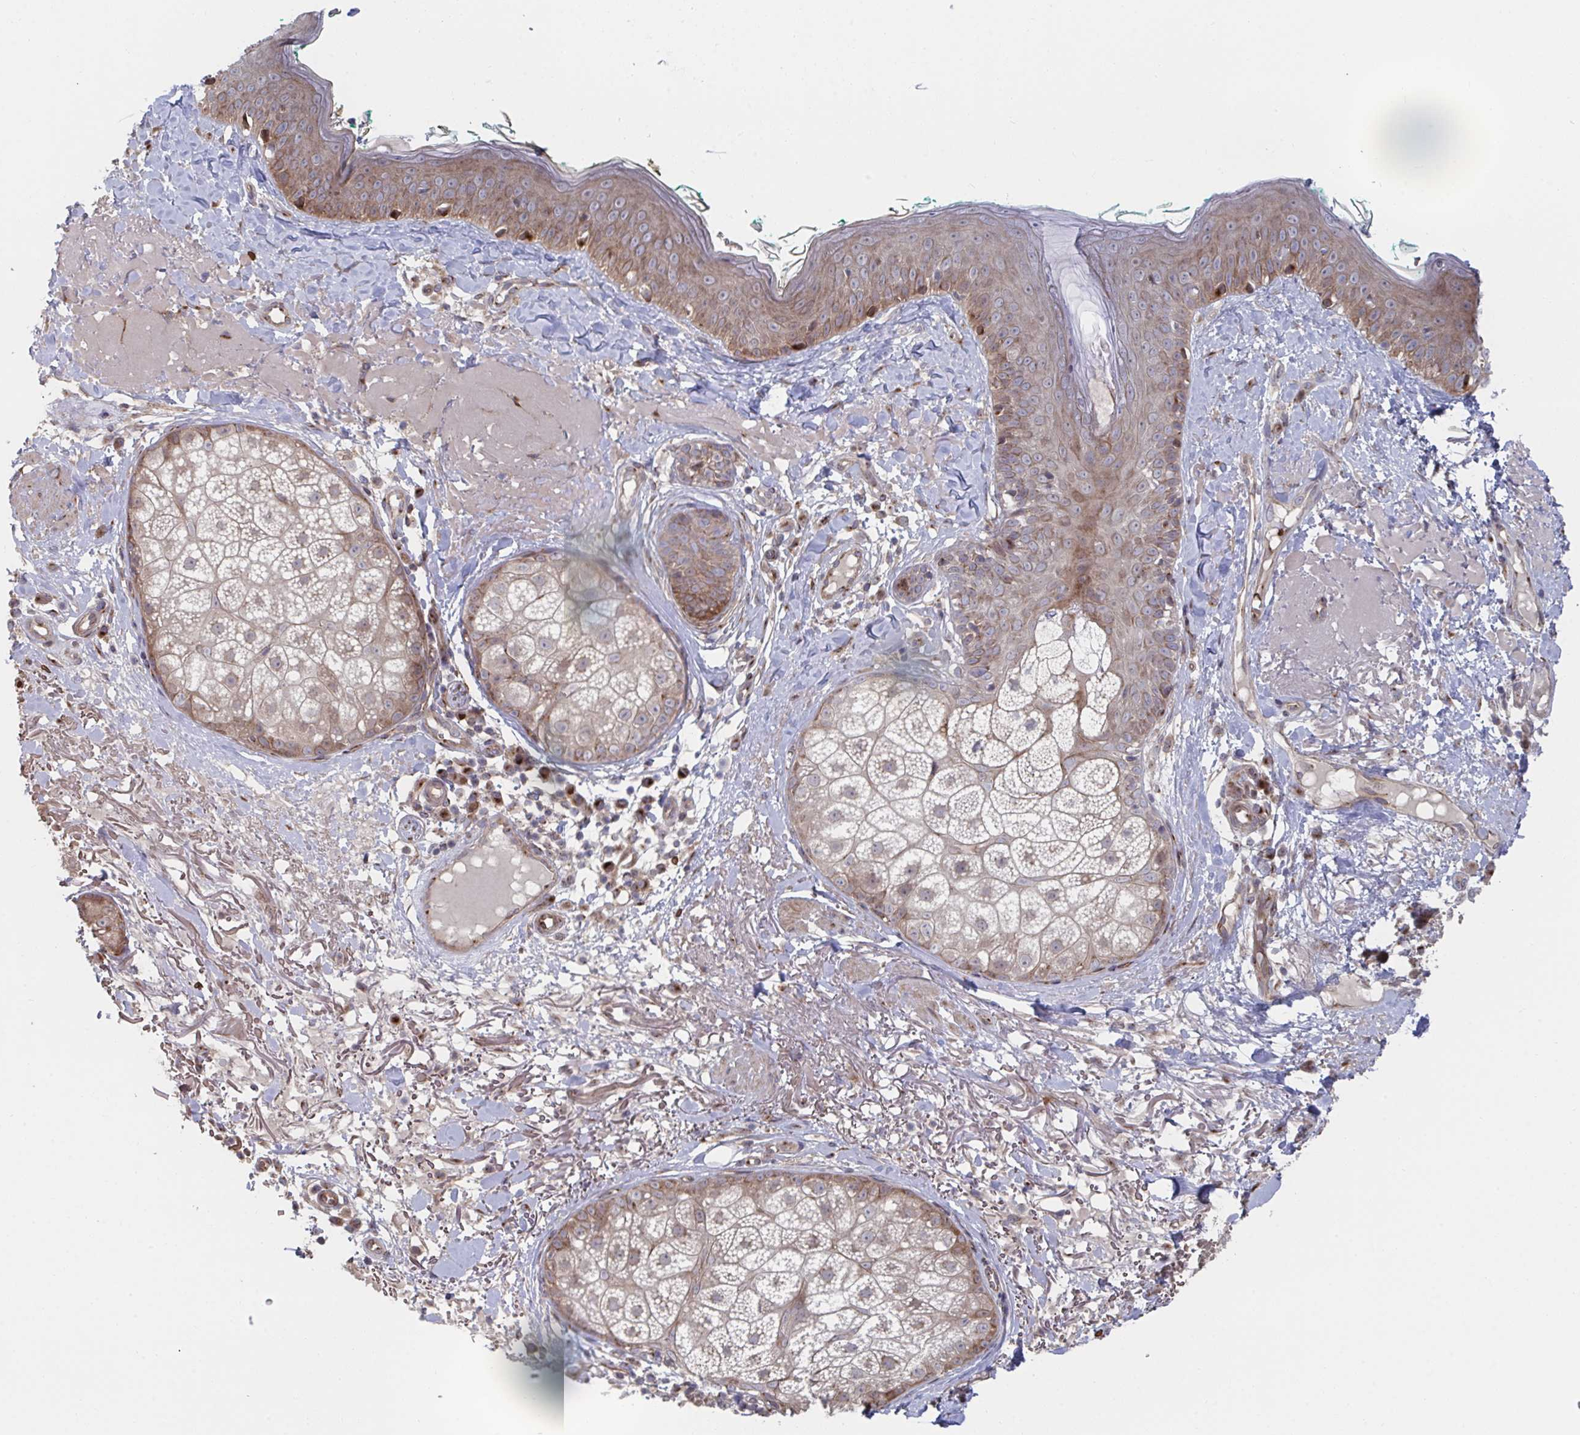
{"staining": {"intensity": "moderate", "quantity": "25%-75%", "location": "cytoplasmic/membranous"}, "tissue": "skin", "cell_type": "Fibroblasts", "image_type": "normal", "snomed": [{"axis": "morphology", "description": "Normal tissue, NOS"}, {"axis": "topography", "description": "Skin"}], "caption": "This histopathology image demonstrates IHC staining of unremarkable skin, with medium moderate cytoplasmic/membranous positivity in approximately 25%-75% of fibroblasts.", "gene": "FJX1", "patient": {"sex": "male", "age": 73}}